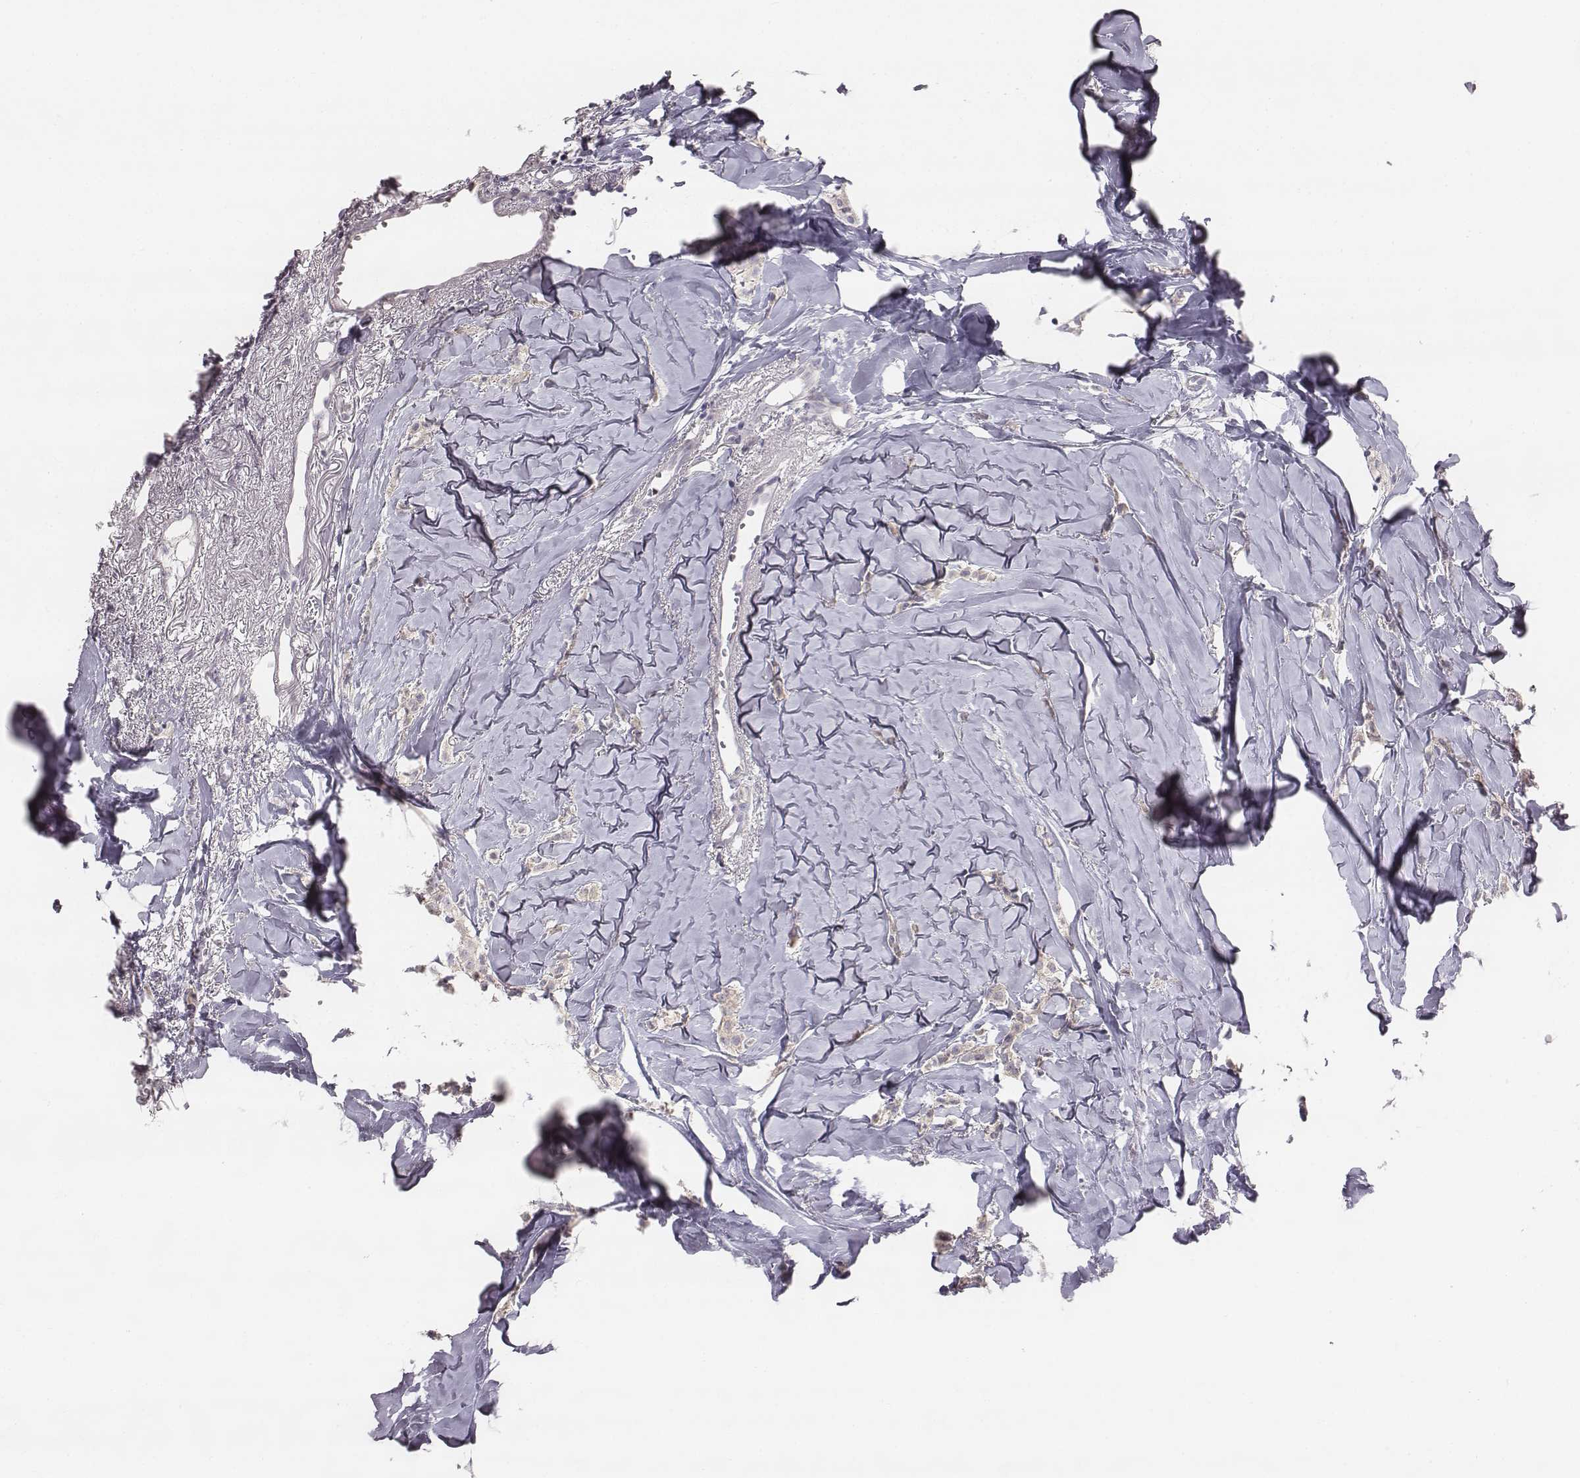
{"staining": {"intensity": "negative", "quantity": "none", "location": "none"}, "tissue": "breast cancer", "cell_type": "Tumor cells", "image_type": "cancer", "snomed": [{"axis": "morphology", "description": "Duct carcinoma"}, {"axis": "topography", "description": "Breast"}], "caption": "An immunohistochemistry (IHC) image of invasive ductal carcinoma (breast) is shown. There is no staining in tumor cells of invasive ductal carcinoma (breast).", "gene": "PRKCZ", "patient": {"sex": "female", "age": 85}}